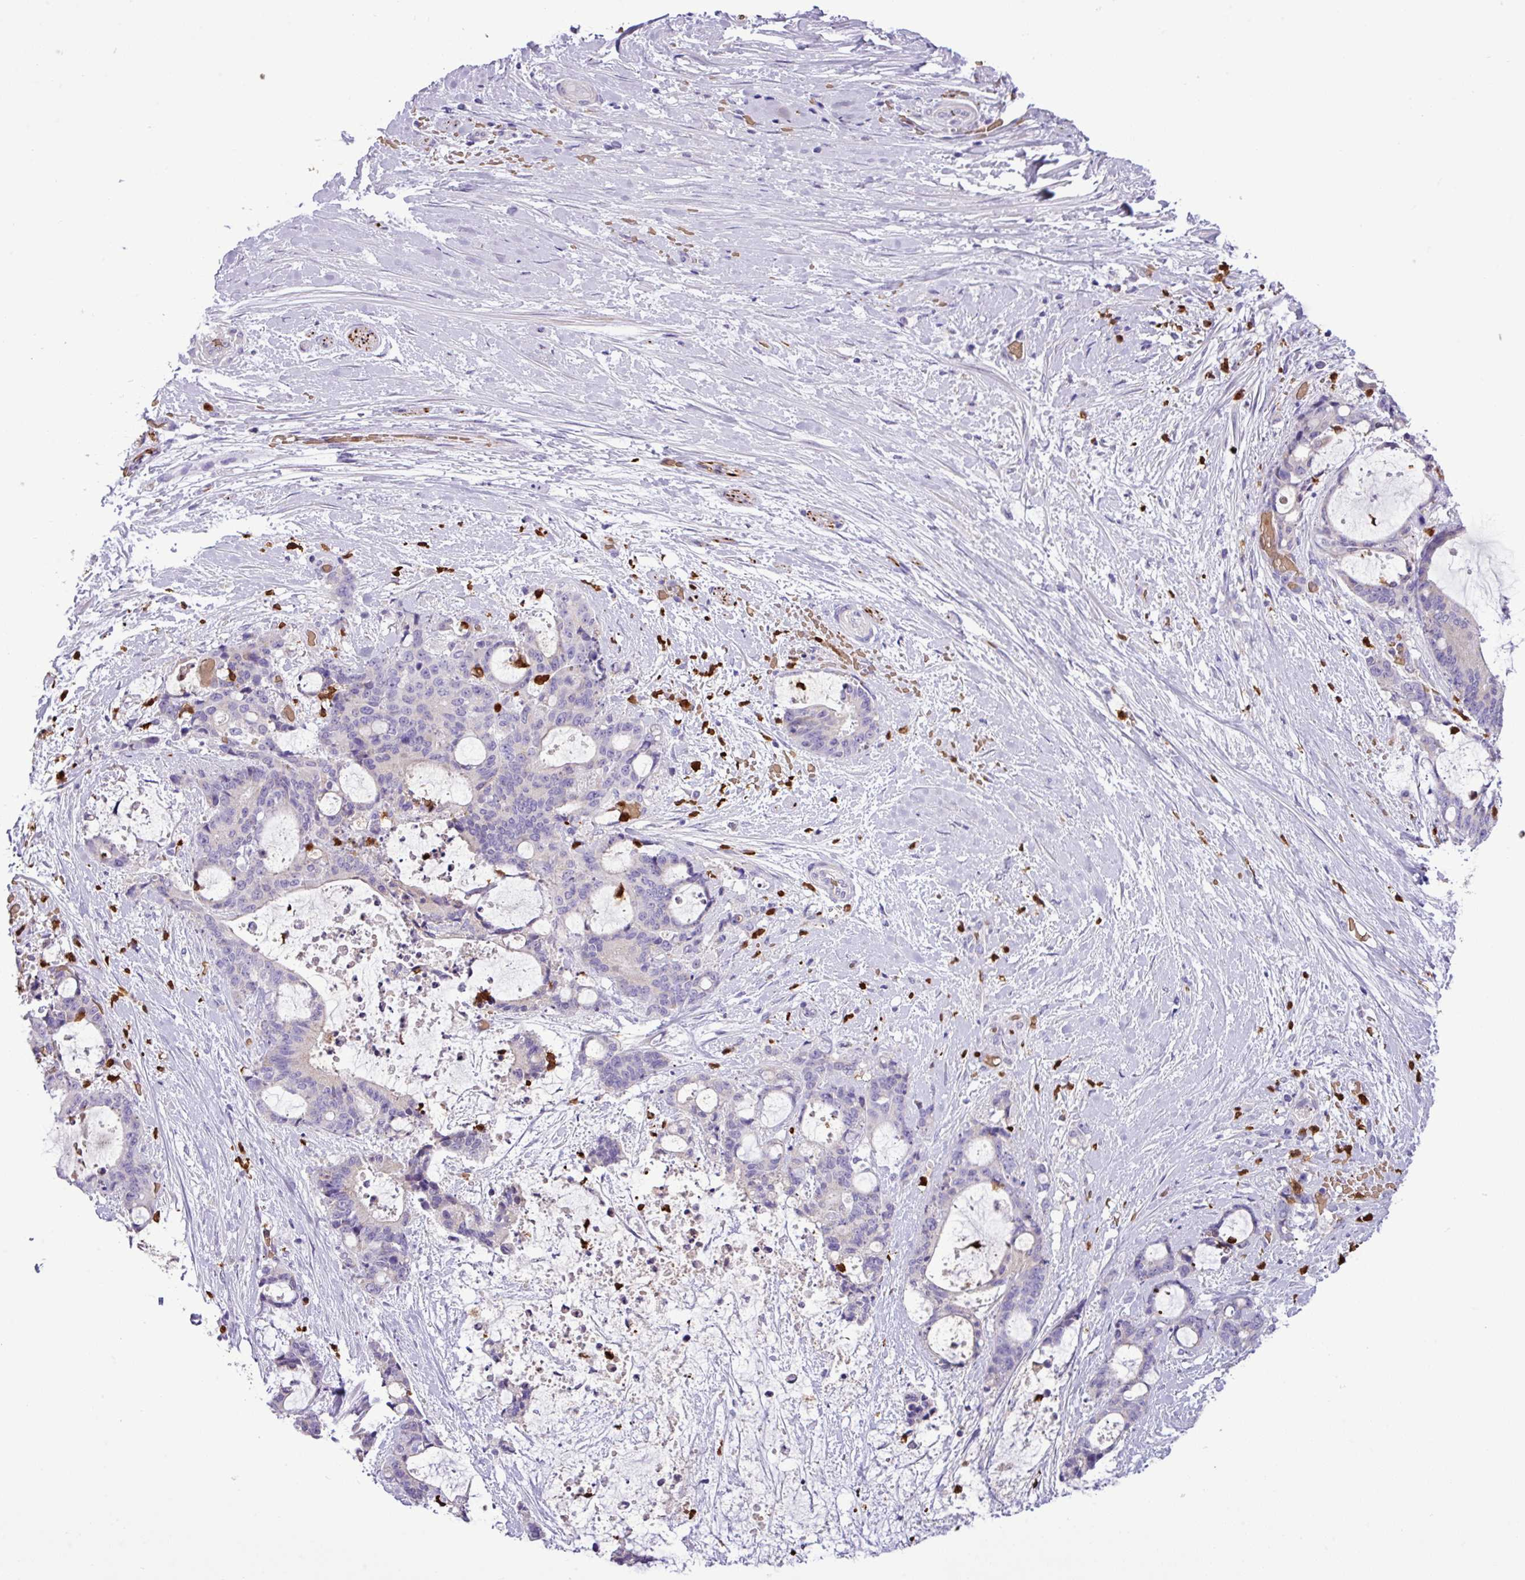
{"staining": {"intensity": "negative", "quantity": "none", "location": "none"}, "tissue": "liver cancer", "cell_type": "Tumor cells", "image_type": "cancer", "snomed": [{"axis": "morphology", "description": "Normal tissue, NOS"}, {"axis": "morphology", "description": "Cholangiocarcinoma"}, {"axis": "topography", "description": "Liver"}, {"axis": "topography", "description": "Peripheral nerve tissue"}], "caption": "Human liver cancer (cholangiocarcinoma) stained for a protein using IHC demonstrates no positivity in tumor cells.", "gene": "MGAT4B", "patient": {"sex": "female", "age": 73}}